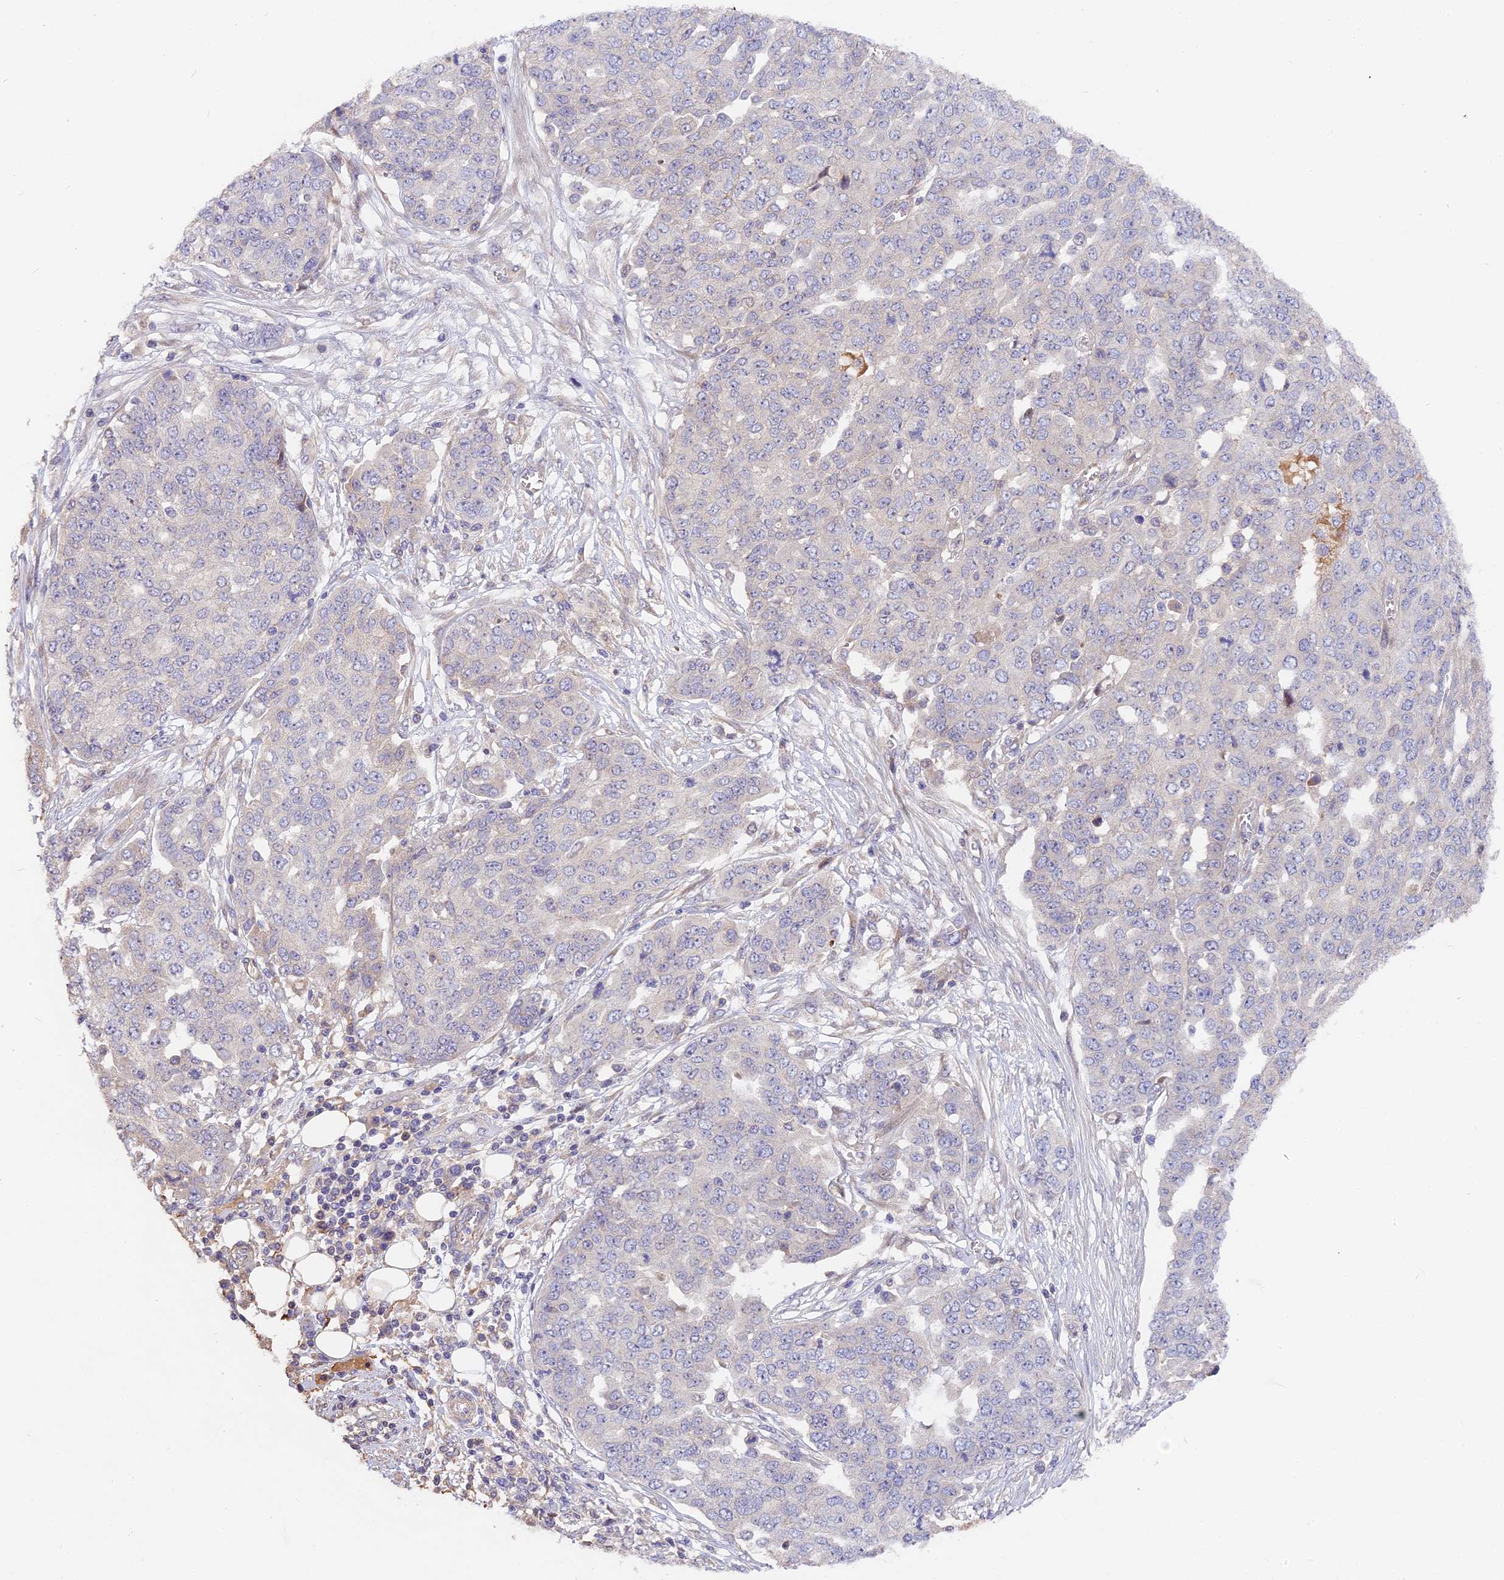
{"staining": {"intensity": "negative", "quantity": "none", "location": "none"}, "tissue": "ovarian cancer", "cell_type": "Tumor cells", "image_type": "cancer", "snomed": [{"axis": "morphology", "description": "Cystadenocarcinoma, serous, NOS"}, {"axis": "topography", "description": "Soft tissue"}, {"axis": "topography", "description": "Ovary"}], "caption": "IHC image of human ovarian cancer (serous cystadenocarcinoma) stained for a protein (brown), which demonstrates no expression in tumor cells. (Brightfield microscopy of DAB IHC at high magnification).", "gene": "ARHGAP17", "patient": {"sex": "female", "age": 57}}